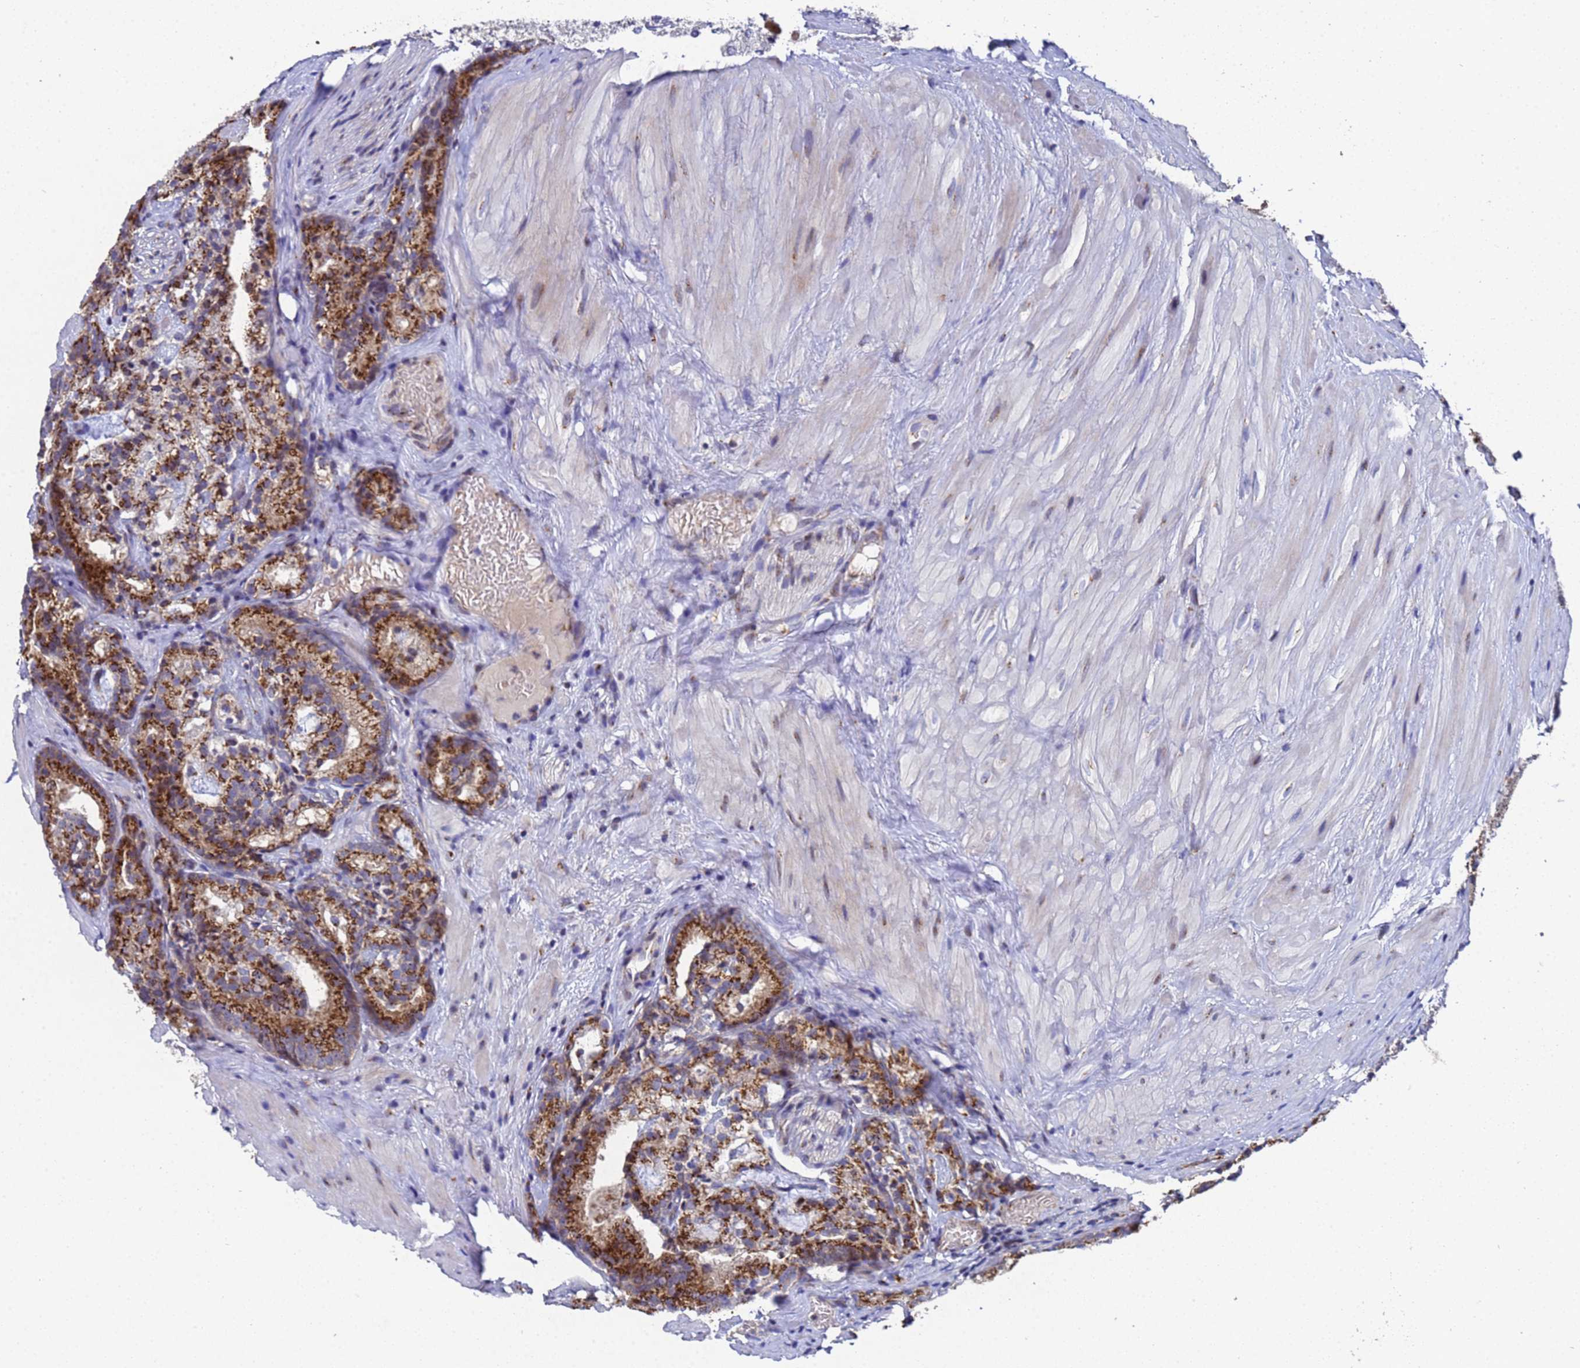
{"staining": {"intensity": "moderate", "quantity": ">75%", "location": "cytoplasmic/membranous"}, "tissue": "prostate cancer", "cell_type": "Tumor cells", "image_type": "cancer", "snomed": [{"axis": "morphology", "description": "Adenocarcinoma, High grade"}, {"axis": "topography", "description": "Prostate"}], "caption": "Immunohistochemical staining of prostate cancer demonstrates moderate cytoplasmic/membranous protein positivity in about >75% of tumor cells.", "gene": "NSUN6", "patient": {"sex": "male", "age": 69}}